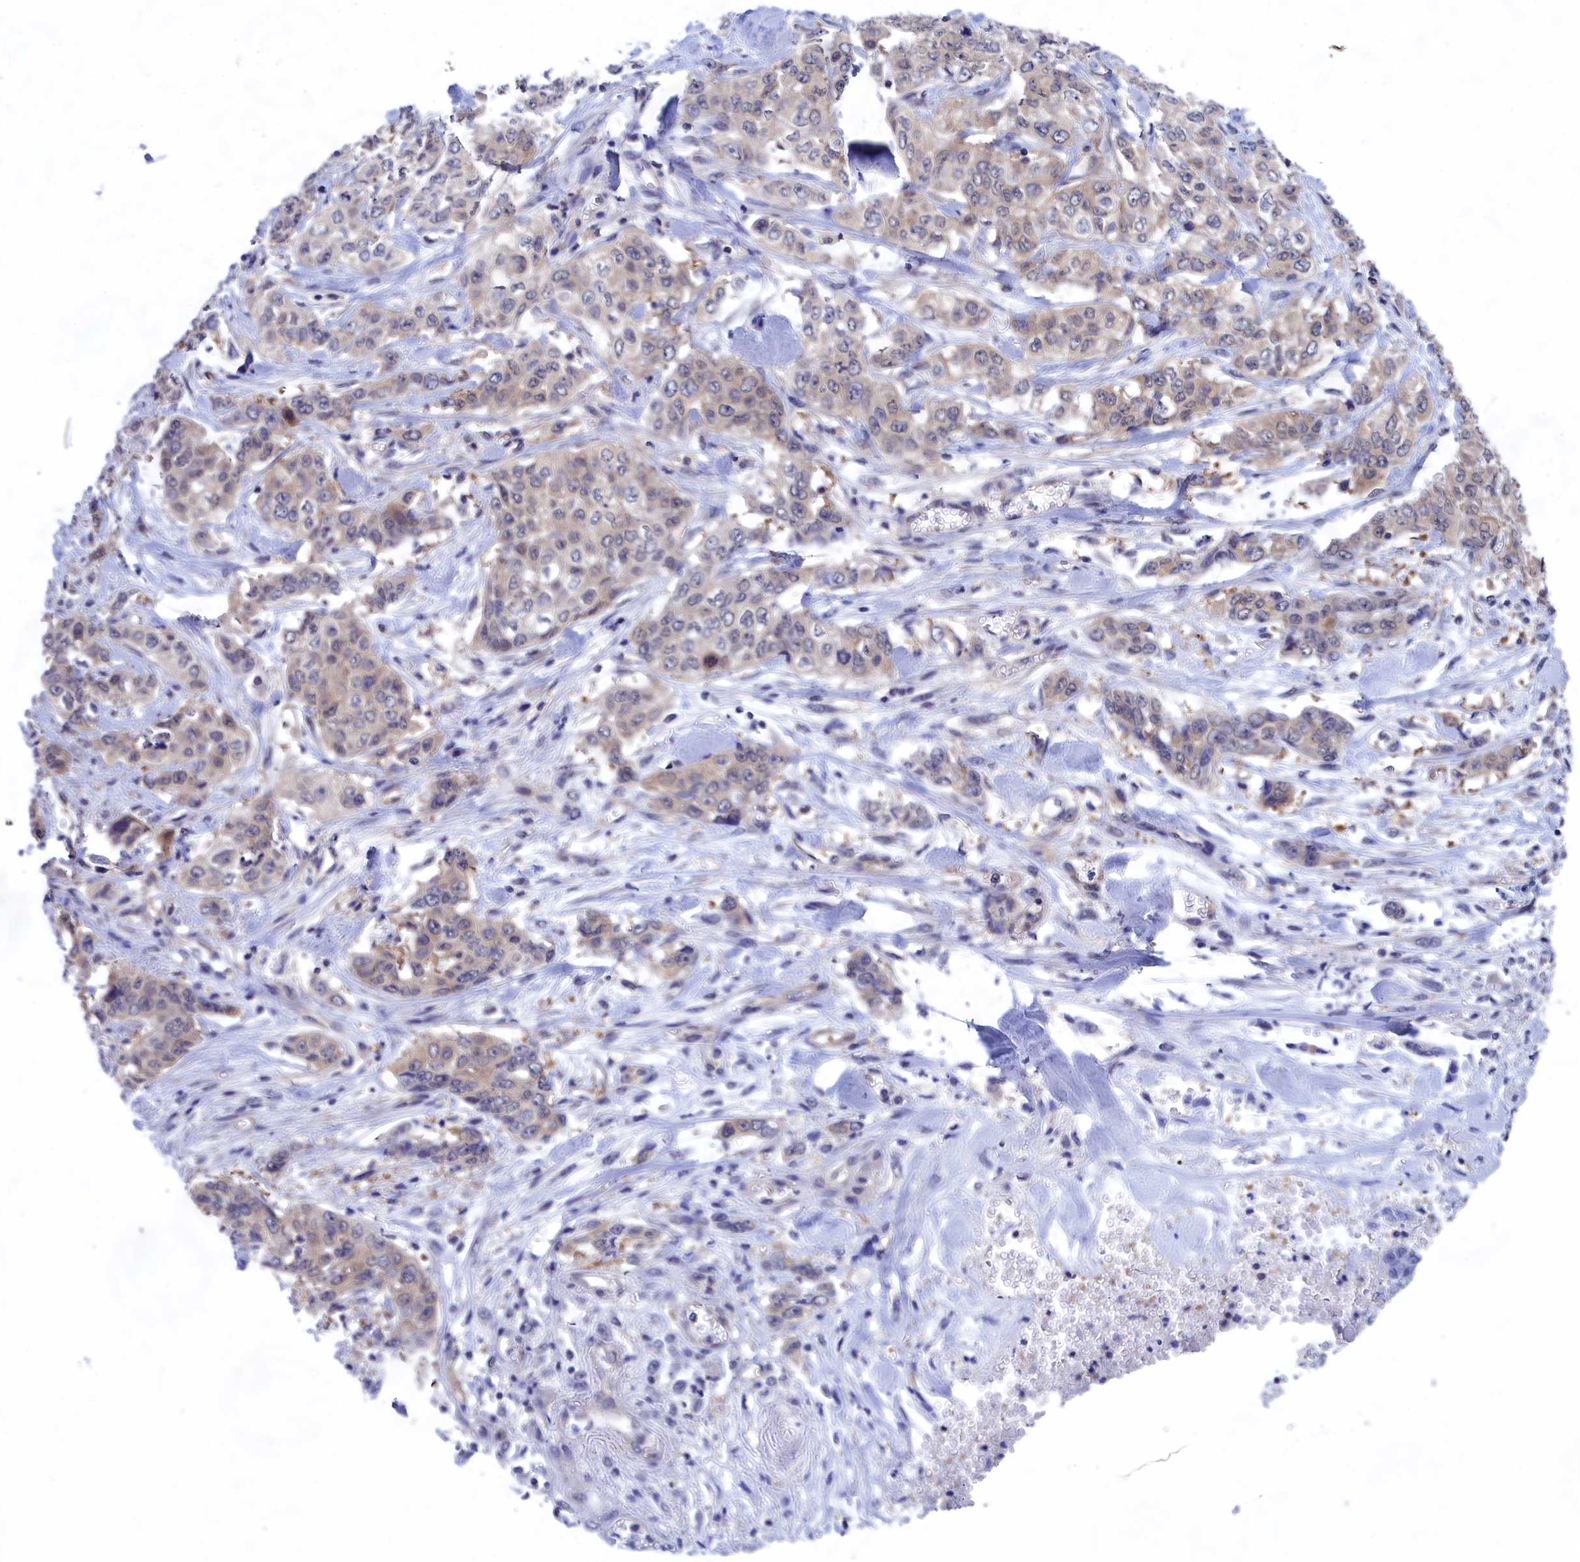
{"staining": {"intensity": "weak", "quantity": "<25%", "location": "cytoplasmic/membranous"}, "tissue": "stomach cancer", "cell_type": "Tumor cells", "image_type": "cancer", "snomed": [{"axis": "morphology", "description": "Adenocarcinoma, NOS"}, {"axis": "topography", "description": "Stomach, upper"}], "caption": "IHC histopathology image of stomach cancer (adenocarcinoma) stained for a protein (brown), which demonstrates no staining in tumor cells.", "gene": "PGP", "patient": {"sex": "male", "age": 62}}